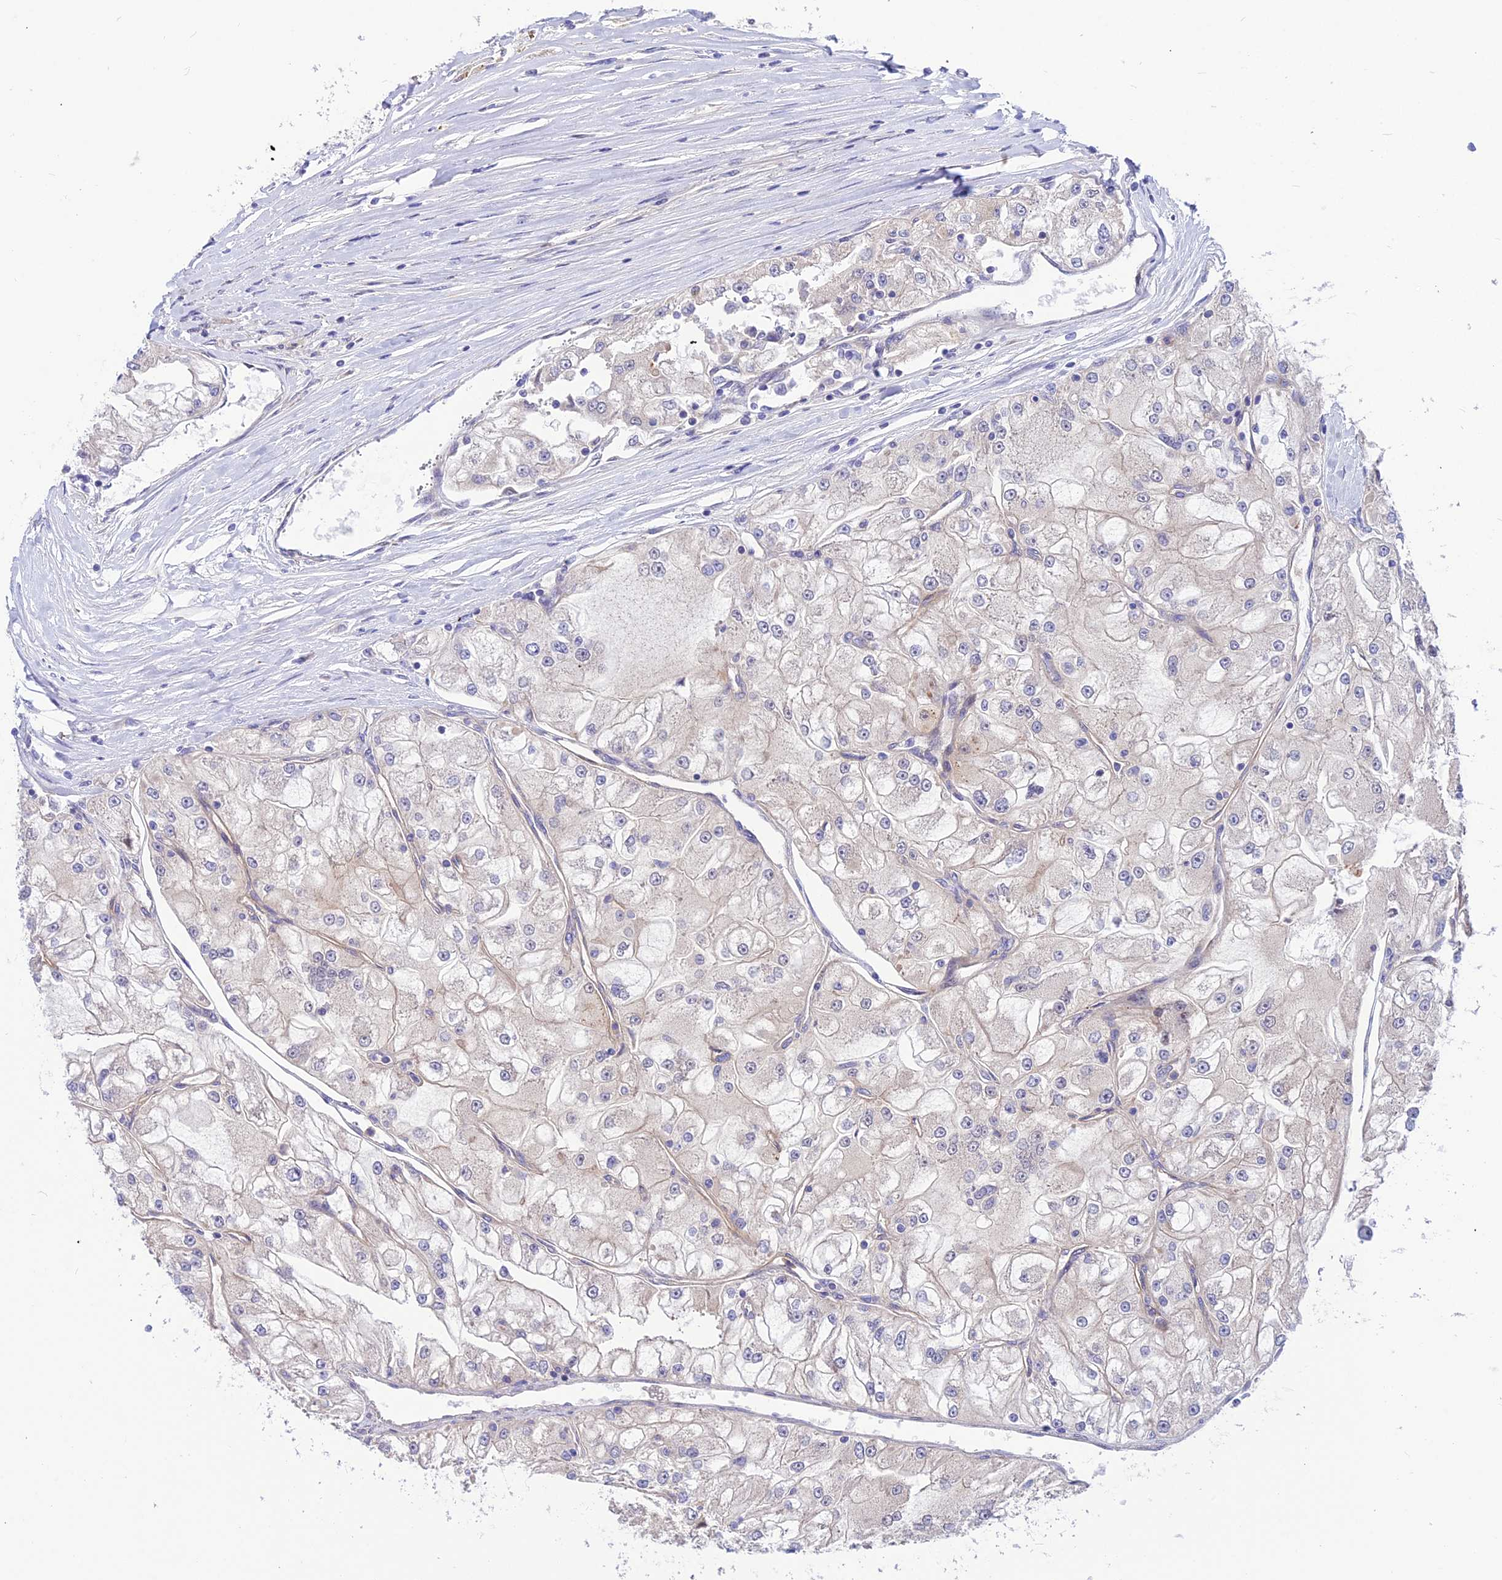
{"staining": {"intensity": "negative", "quantity": "none", "location": "none"}, "tissue": "renal cancer", "cell_type": "Tumor cells", "image_type": "cancer", "snomed": [{"axis": "morphology", "description": "Adenocarcinoma, NOS"}, {"axis": "topography", "description": "Kidney"}], "caption": "Immunohistochemistry (IHC) image of neoplastic tissue: human renal cancer (adenocarcinoma) stained with DAB exhibits no significant protein expression in tumor cells.", "gene": "TRIM43B", "patient": {"sex": "female", "age": 72}}